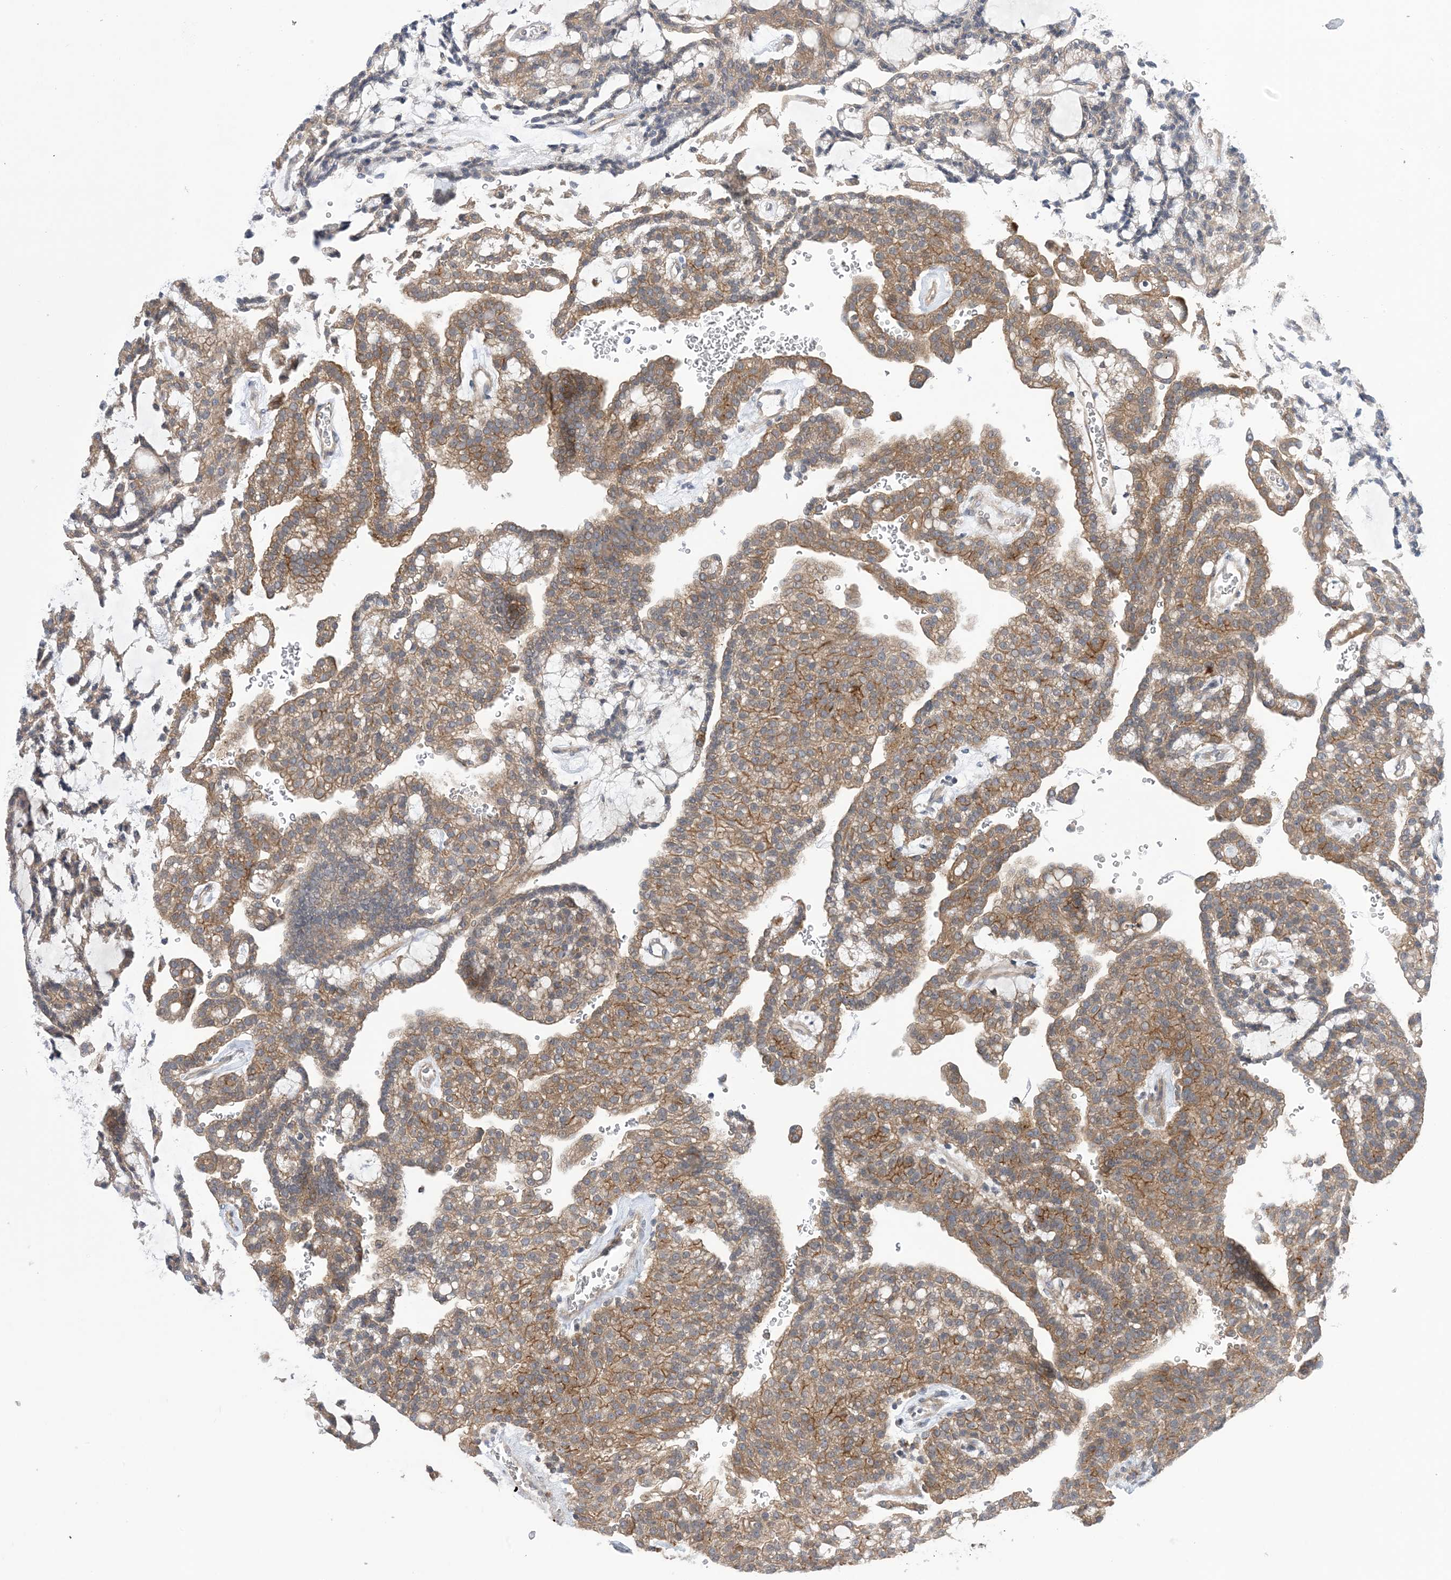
{"staining": {"intensity": "moderate", "quantity": ">75%", "location": "cytoplasmic/membranous"}, "tissue": "renal cancer", "cell_type": "Tumor cells", "image_type": "cancer", "snomed": [{"axis": "morphology", "description": "Adenocarcinoma, NOS"}, {"axis": "topography", "description": "Kidney"}], "caption": "A brown stain shows moderate cytoplasmic/membranous positivity of a protein in adenocarcinoma (renal) tumor cells.", "gene": "EHBP1", "patient": {"sex": "male", "age": 63}}